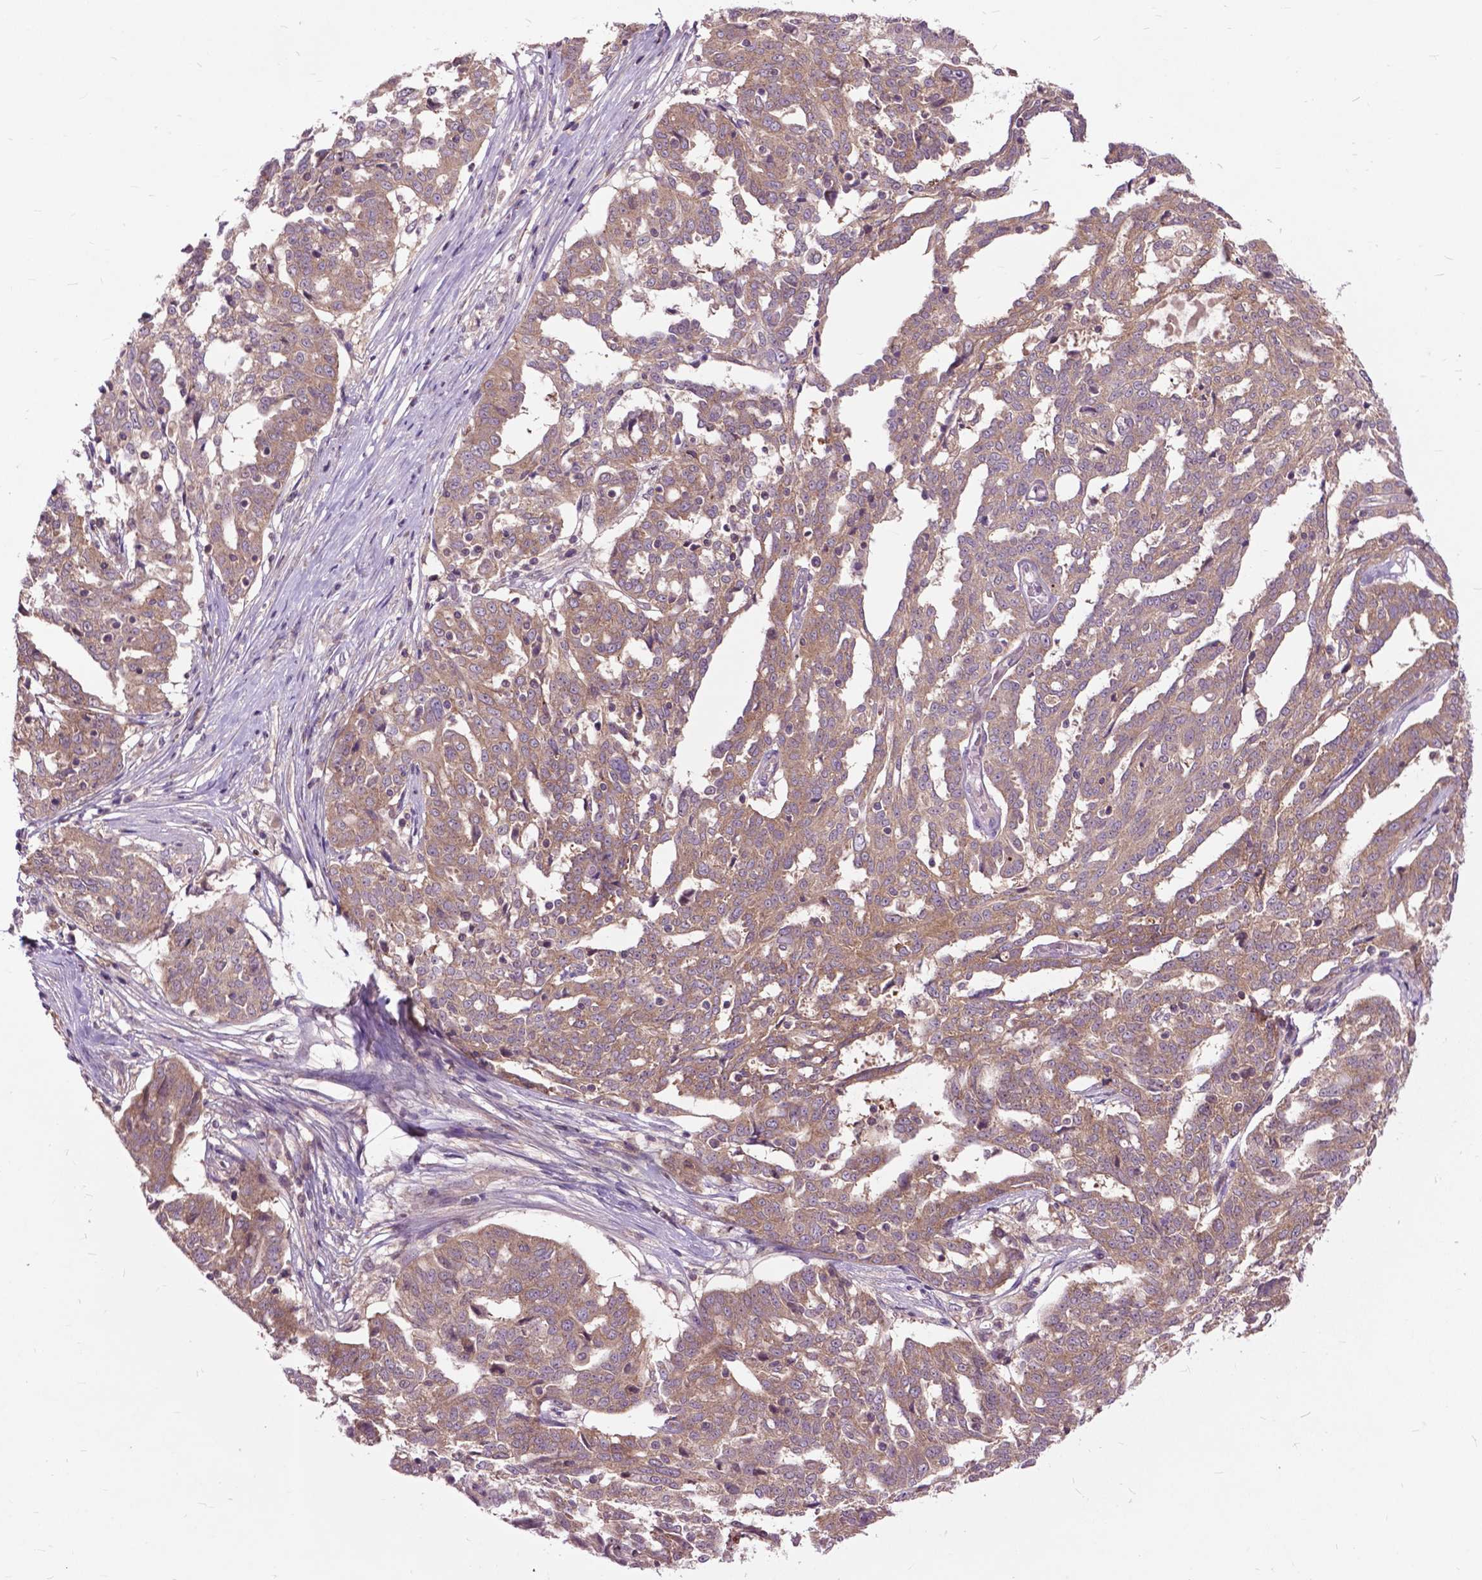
{"staining": {"intensity": "weak", "quantity": ">75%", "location": "cytoplasmic/membranous"}, "tissue": "ovarian cancer", "cell_type": "Tumor cells", "image_type": "cancer", "snomed": [{"axis": "morphology", "description": "Cystadenocarcinoma, serous, NOS"}, {"axis": "topography", "description": "Ovary"}], "caption": "A micrograph of human ovarian serous cystadenocarcinoma stained for a protein shows weak cytoplasmic/membranous brown staining in tumor cells. (Stains: DAB in brown, nuclei in blue, Microscopy: brightfield microscopy at high magnification).", "gene": "ARAF", "patient": {"sex": "female", "age": 67}}